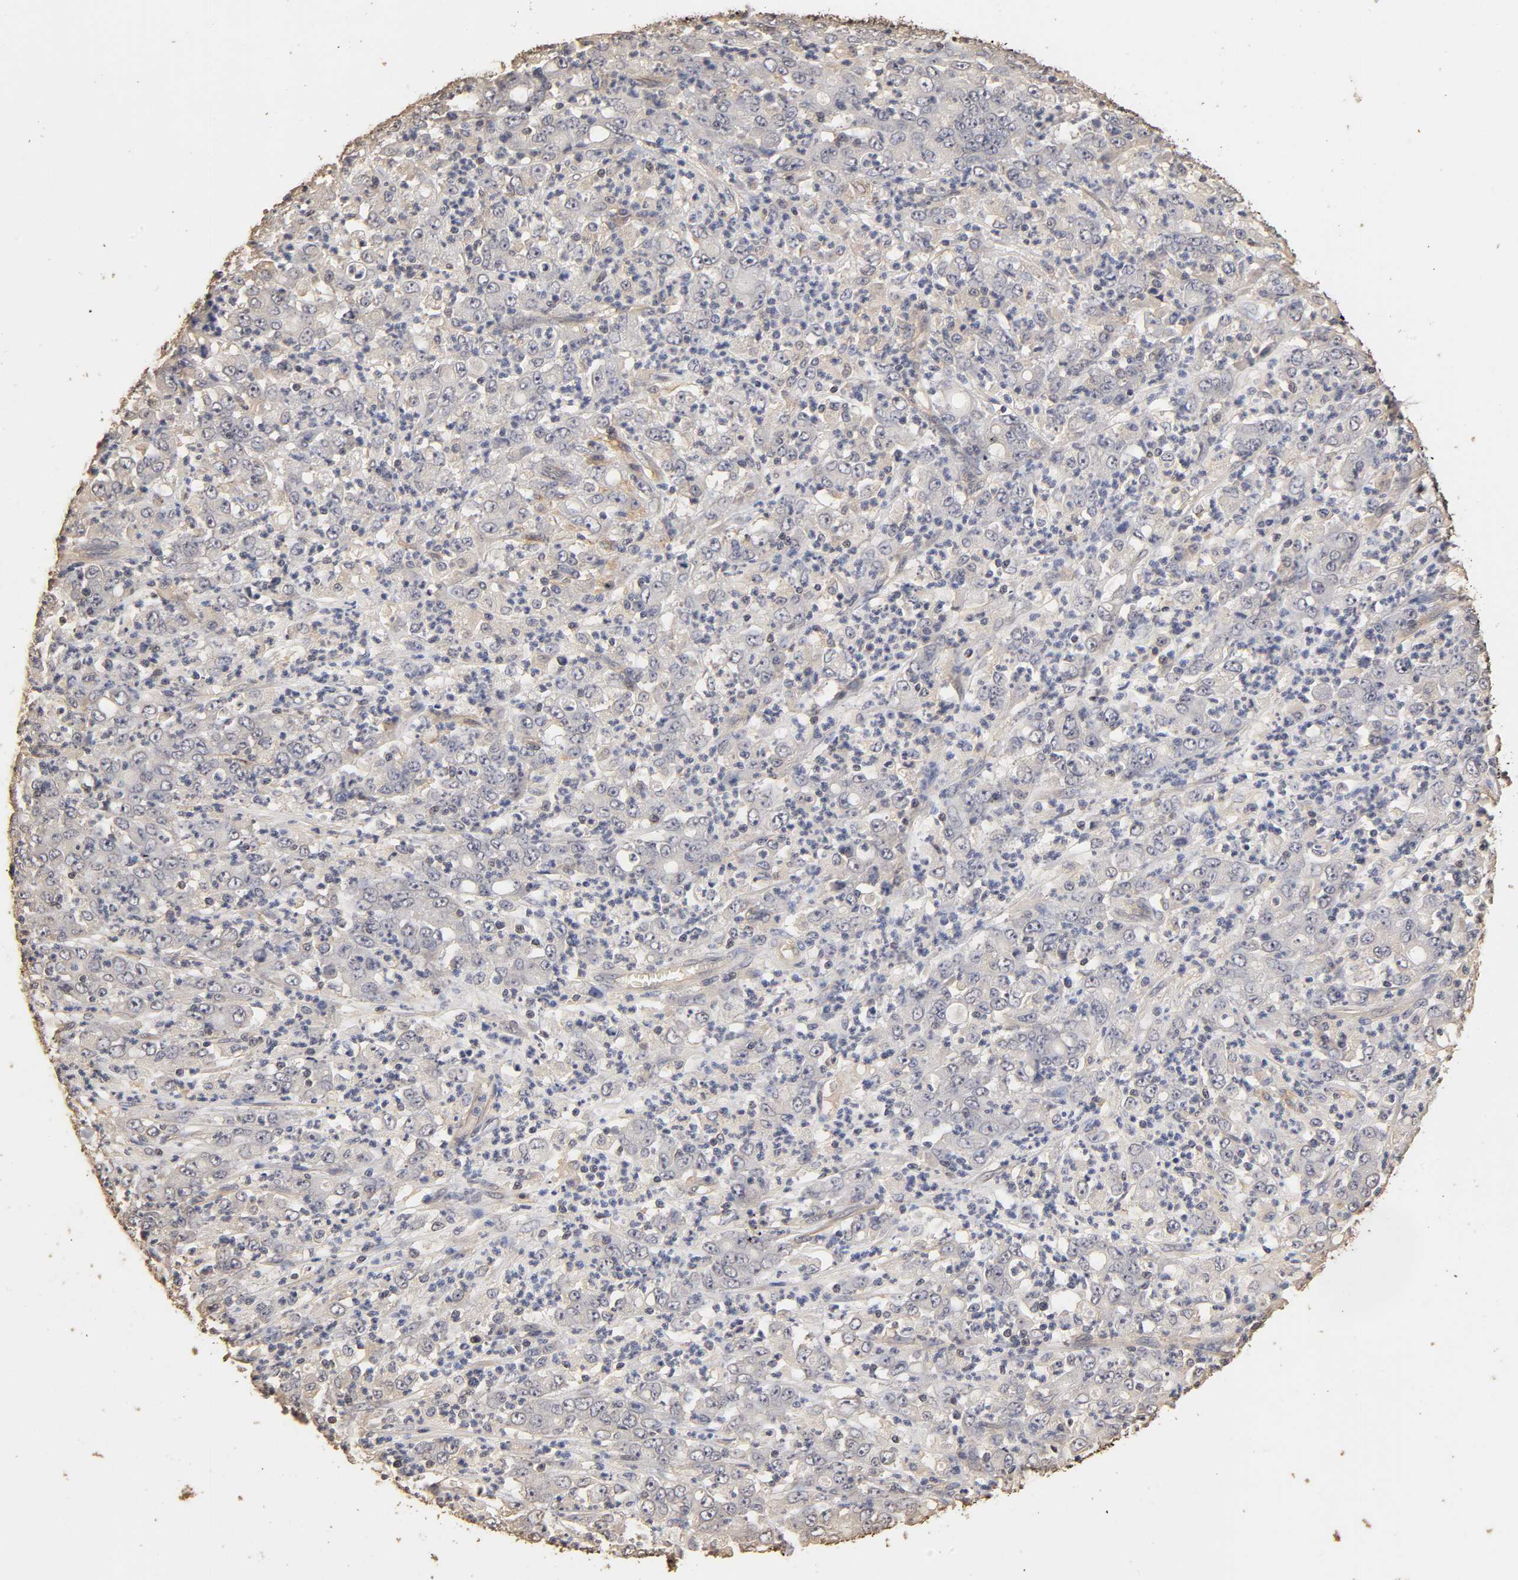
{"staining": {"intensity": "negative", "quantity": "none", "location": "none"}, "tissue": "stomach cancer", "cell_type": "Tumor cells", "image_type": "cancer", "snomed": [{"axis": "morphology", "description": "Adenocarcinoma, NOS"}, {"axis": "topography", "description": "Stomach, lower"}], "caption": "Immunohistochemical staining of human adenocarcinoma (stomach) reveals no significant staining in tumor cells. The staining is performed using DAB brown chromogen with nuclei counter-stained in using hematoxylin.", "gene": "VSIG4", "patient": {"sex": "female", "age": 71}}